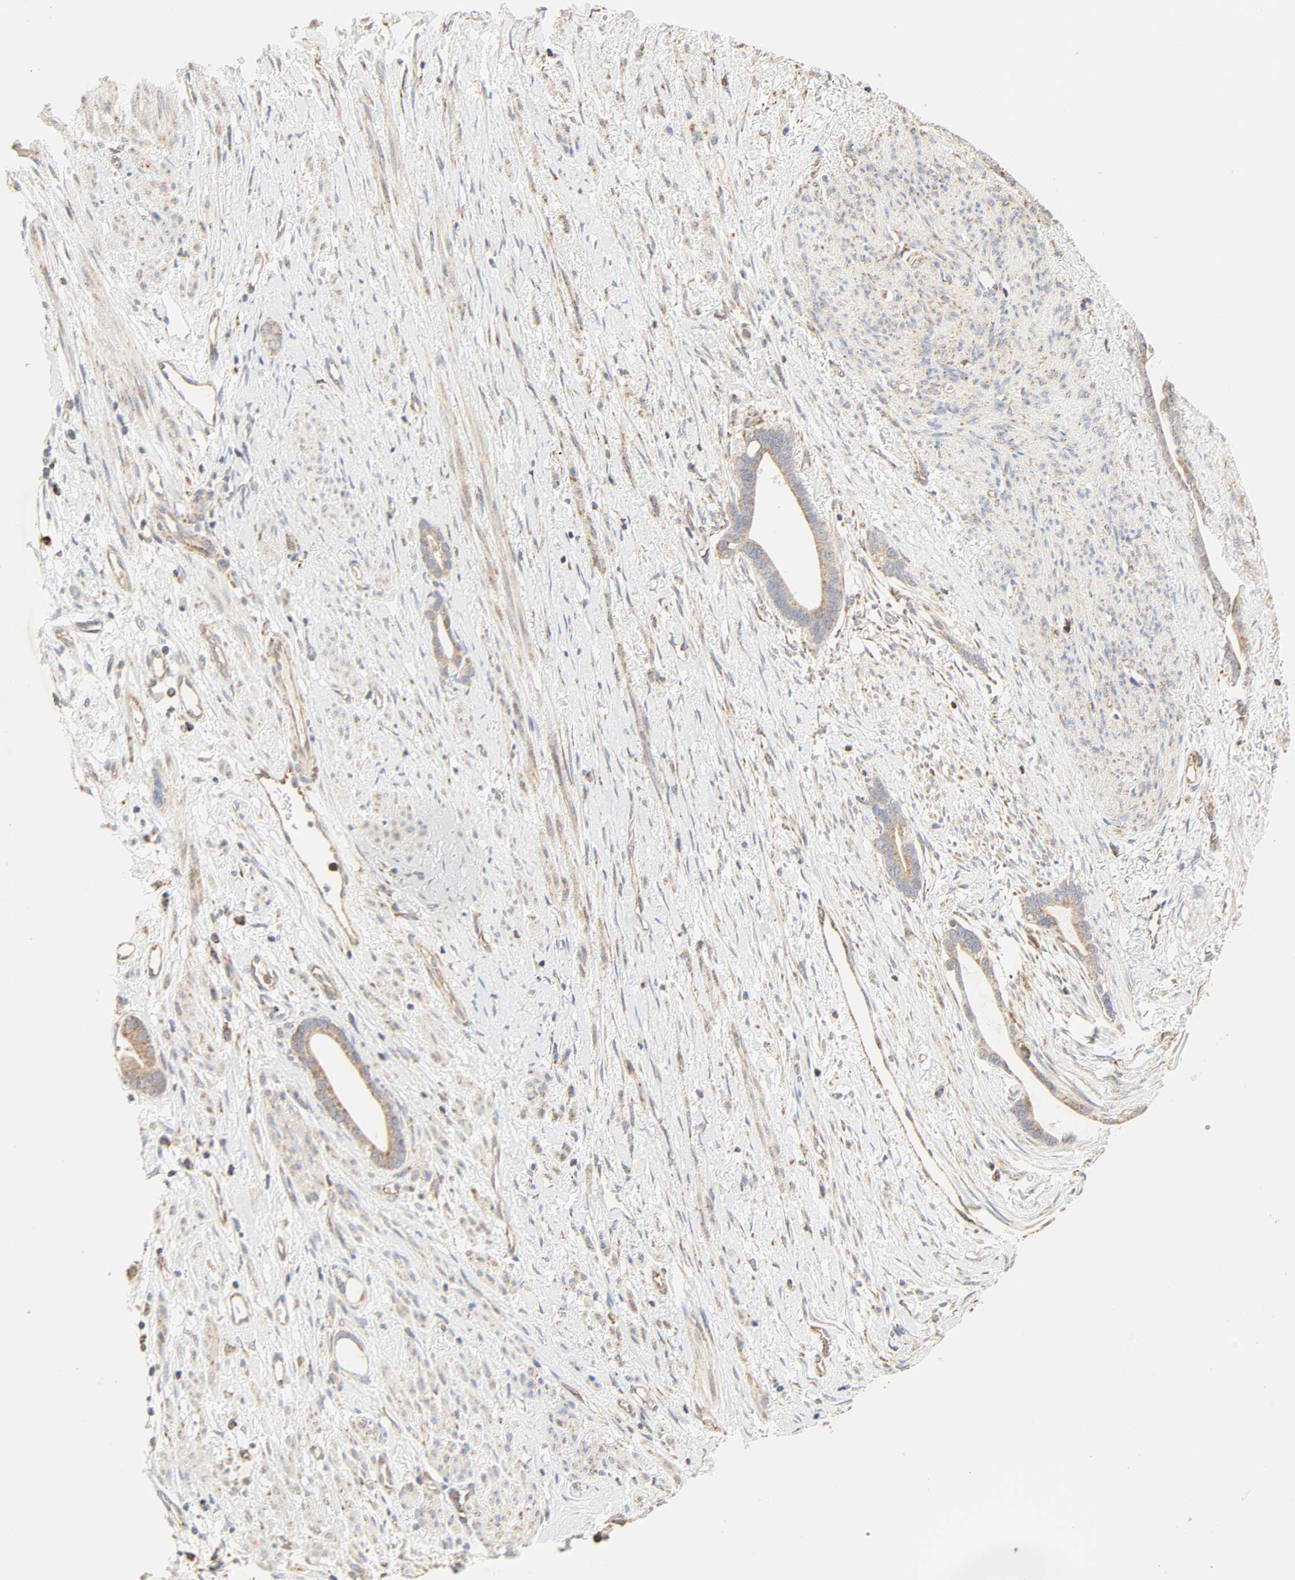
{"staining": {"intensity": "moderate", "quantity": ">75%", "location": "cytoplasmic/membranous"}, "tissue": "stomach cancer", "cell_type": "Tumor cells", "image_type": "cancer", "snomed": [{"axis": "morphology", "description": "Adenocarcinoma, NOS"}, {"axis": "topography", "description": "Stomach"}], "caption": "This micrograph exhibits adenocarcinoma (stomach) stained with immunohistochemistry to label a protein in brown. The cytoplasmic/membranous of tumor cells show moderate positivity for the protein. Nuclei are counter-stained blue.", "gene": "ZMAT5", "patient": {"sex": "female", "age": 75}}